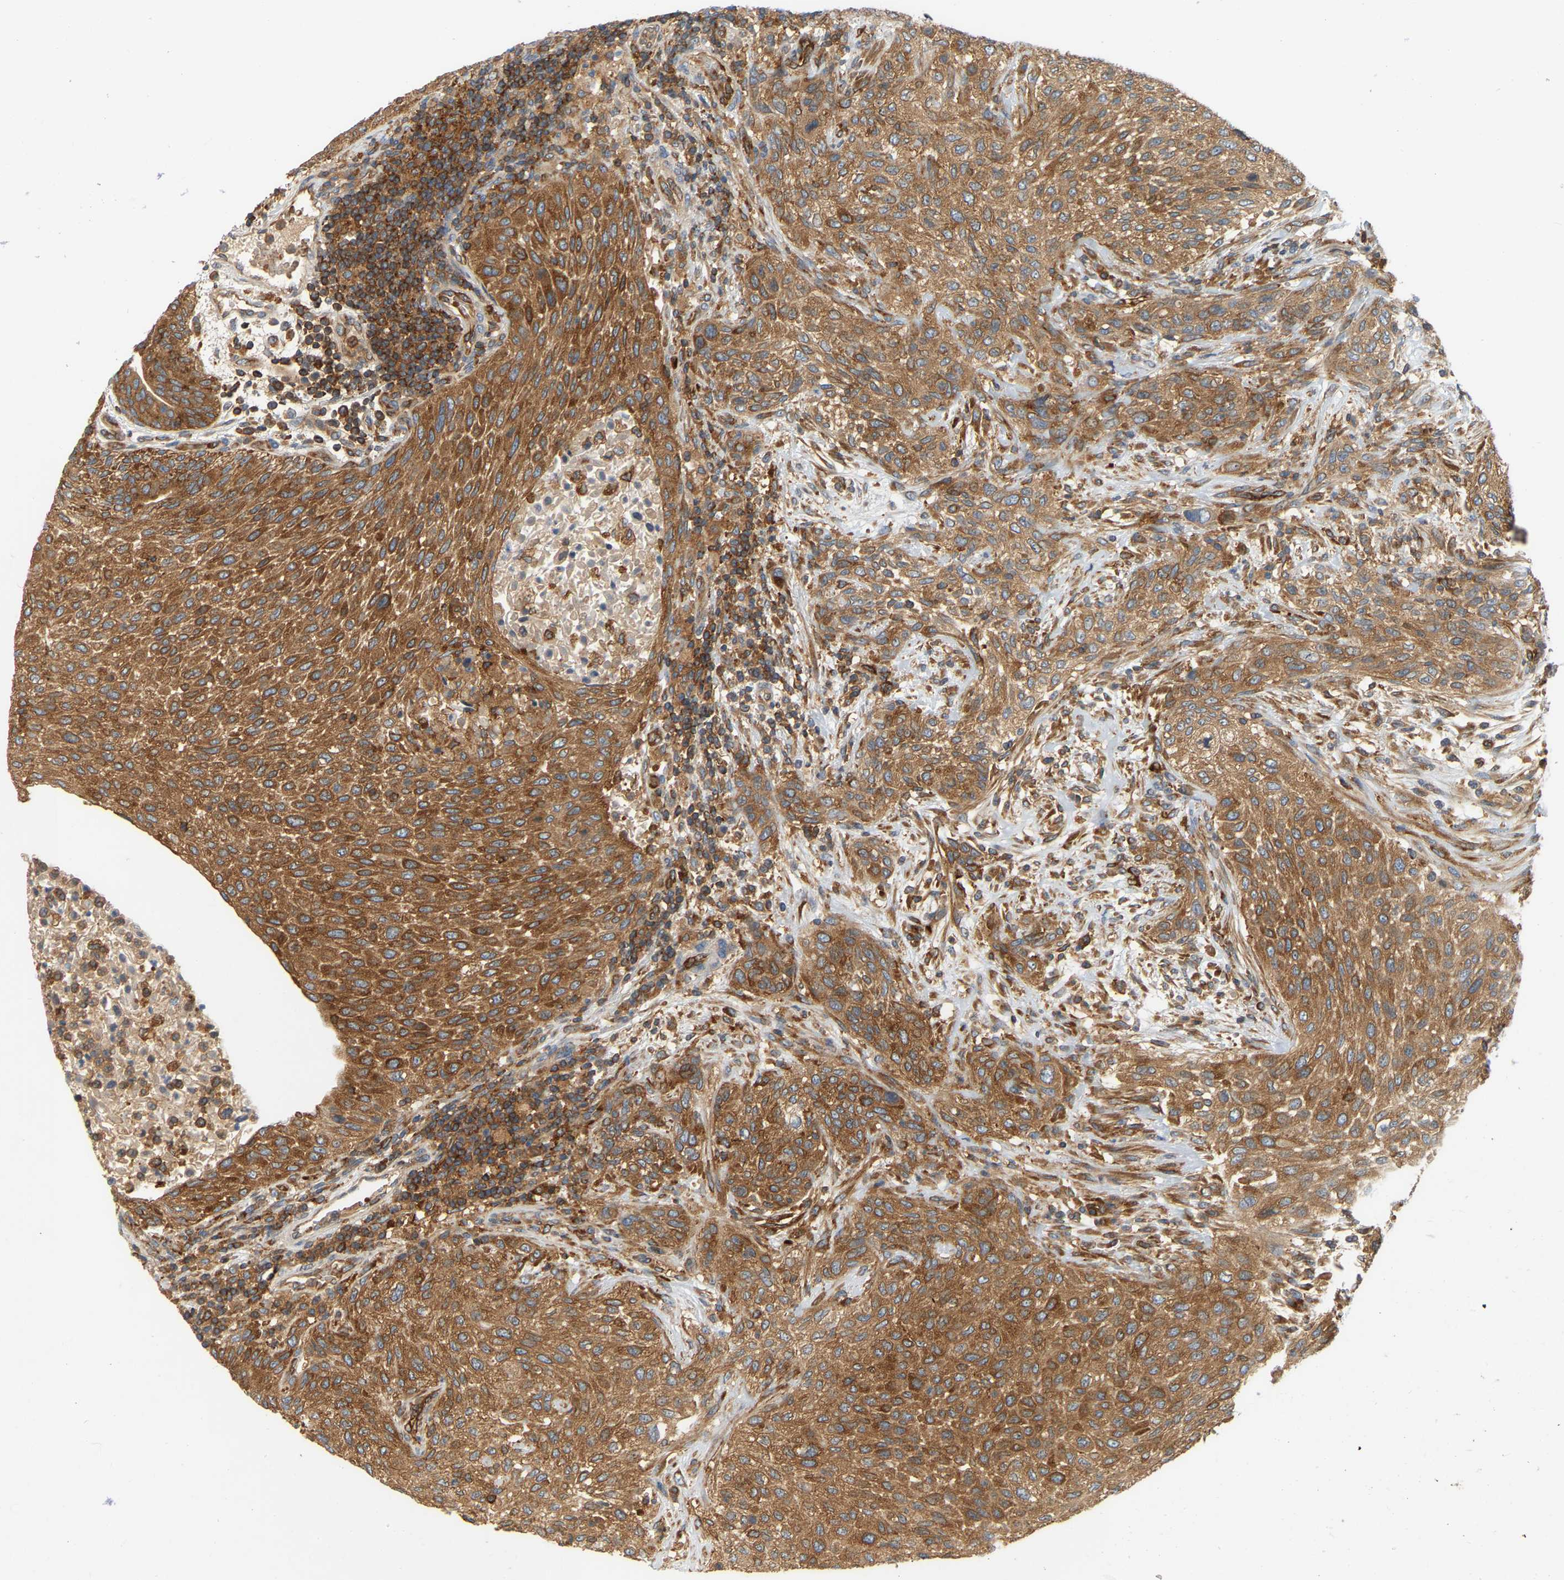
{"staining": {"intensity": "strong", "quantity": ">75%", "location": "cytoplasmic/membranous"}, "tissue": "urothelial cancer", "cell_type": "Tumor cells", "image_type": "cancer", "snomed": [{"axis": "morphology", "description": "Urothelial carcinoma, Low grade"}, {"axis": "morphology", "description": "Urothelial carcinoma, High grade"}, {"axis": "topography", "description": "Urinary bladder"}], "caption": "The immunohistochemical stain labels strong cytoplasmic/membranous staining in tumor cells of urothelial cancer tissue.", "gene": "AKAP13", "patient": {"sex": "male", "age": 35}}